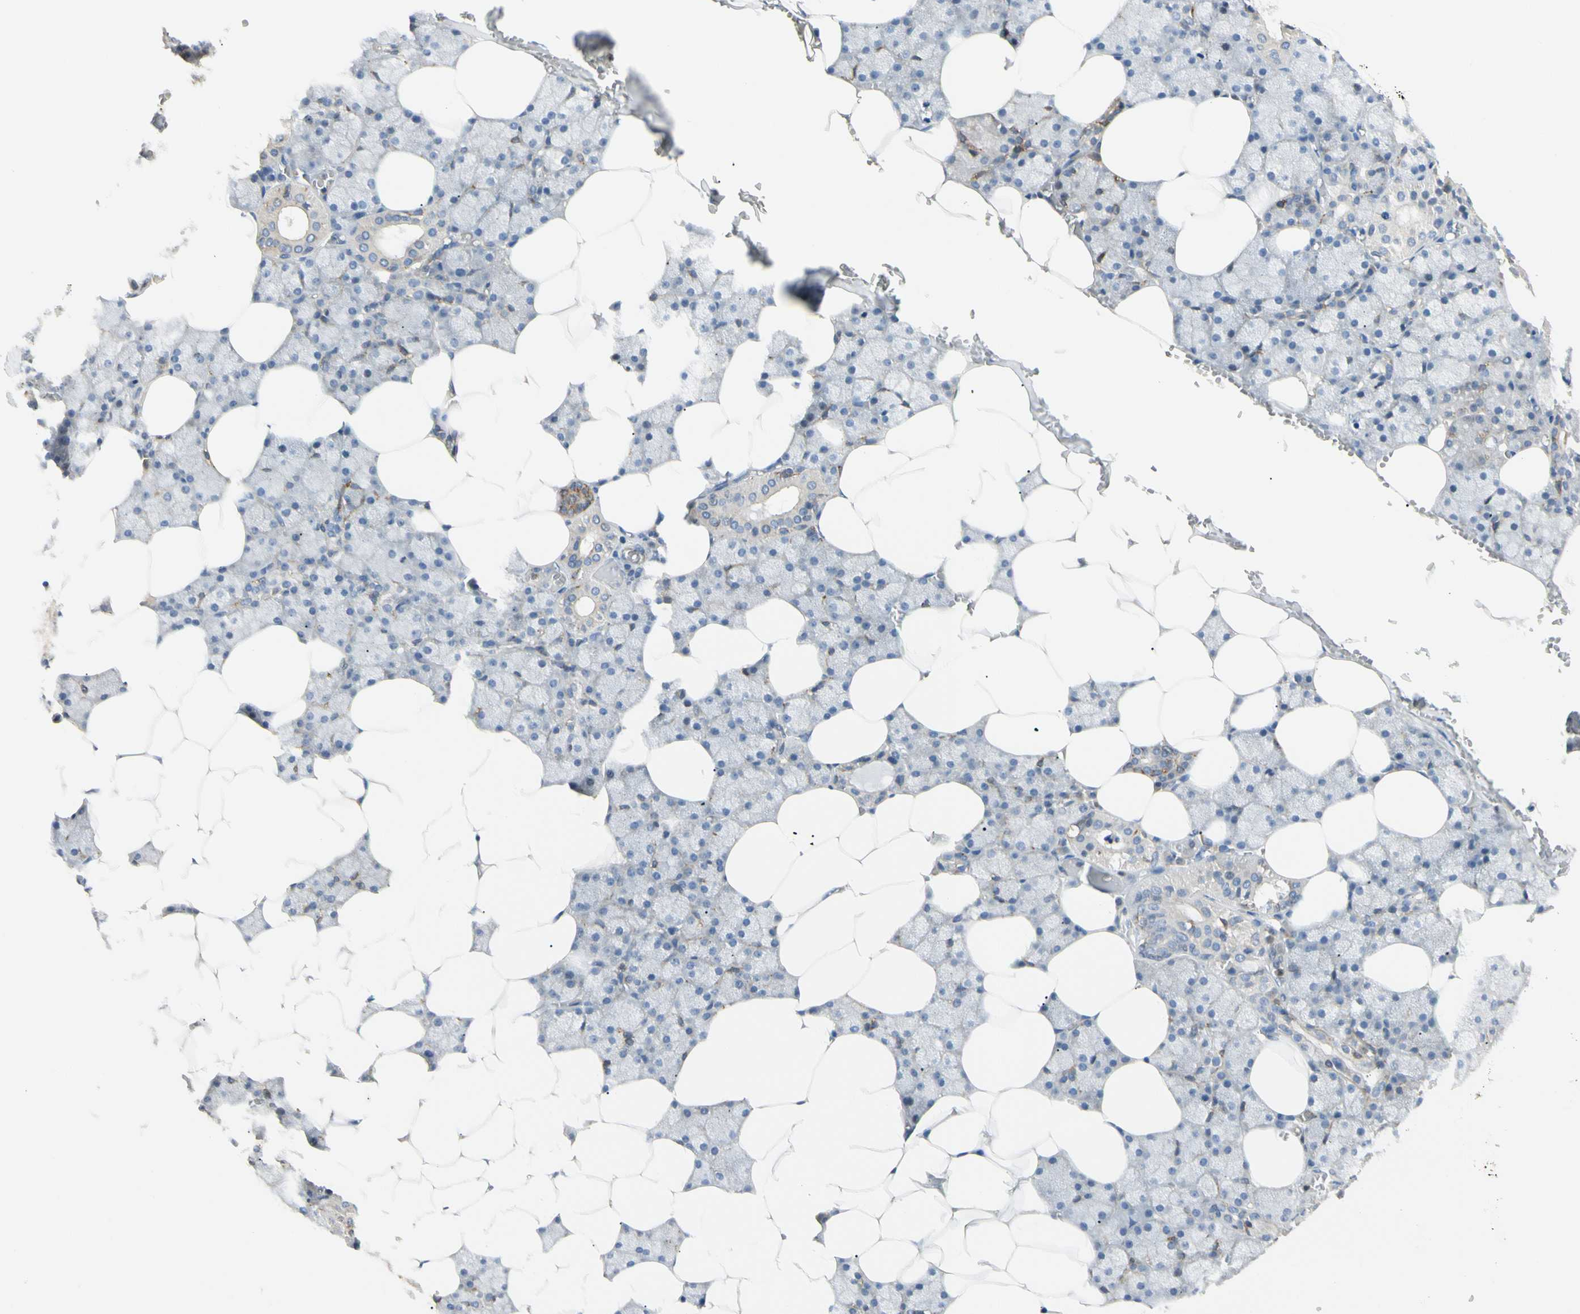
{"staining": {"intensity": "negative", "quantity": "none", "location": "none"}, "tissue": "salivary gland", "cell_type": "Glandular cells", "image_type": "normal", "snomed": [{"axis": "morphology", "description": "Normal tissue, NOS"}, {"axis": "topography", "description": "Salivary gland"}], "caption": "This is an immunohistochemistry photomicrograph of unremarkable human salivary gland. There is no positivity in glandular cells.", "gene": "LPCAT2", "patient": {"sex": "male", "age": 62}}